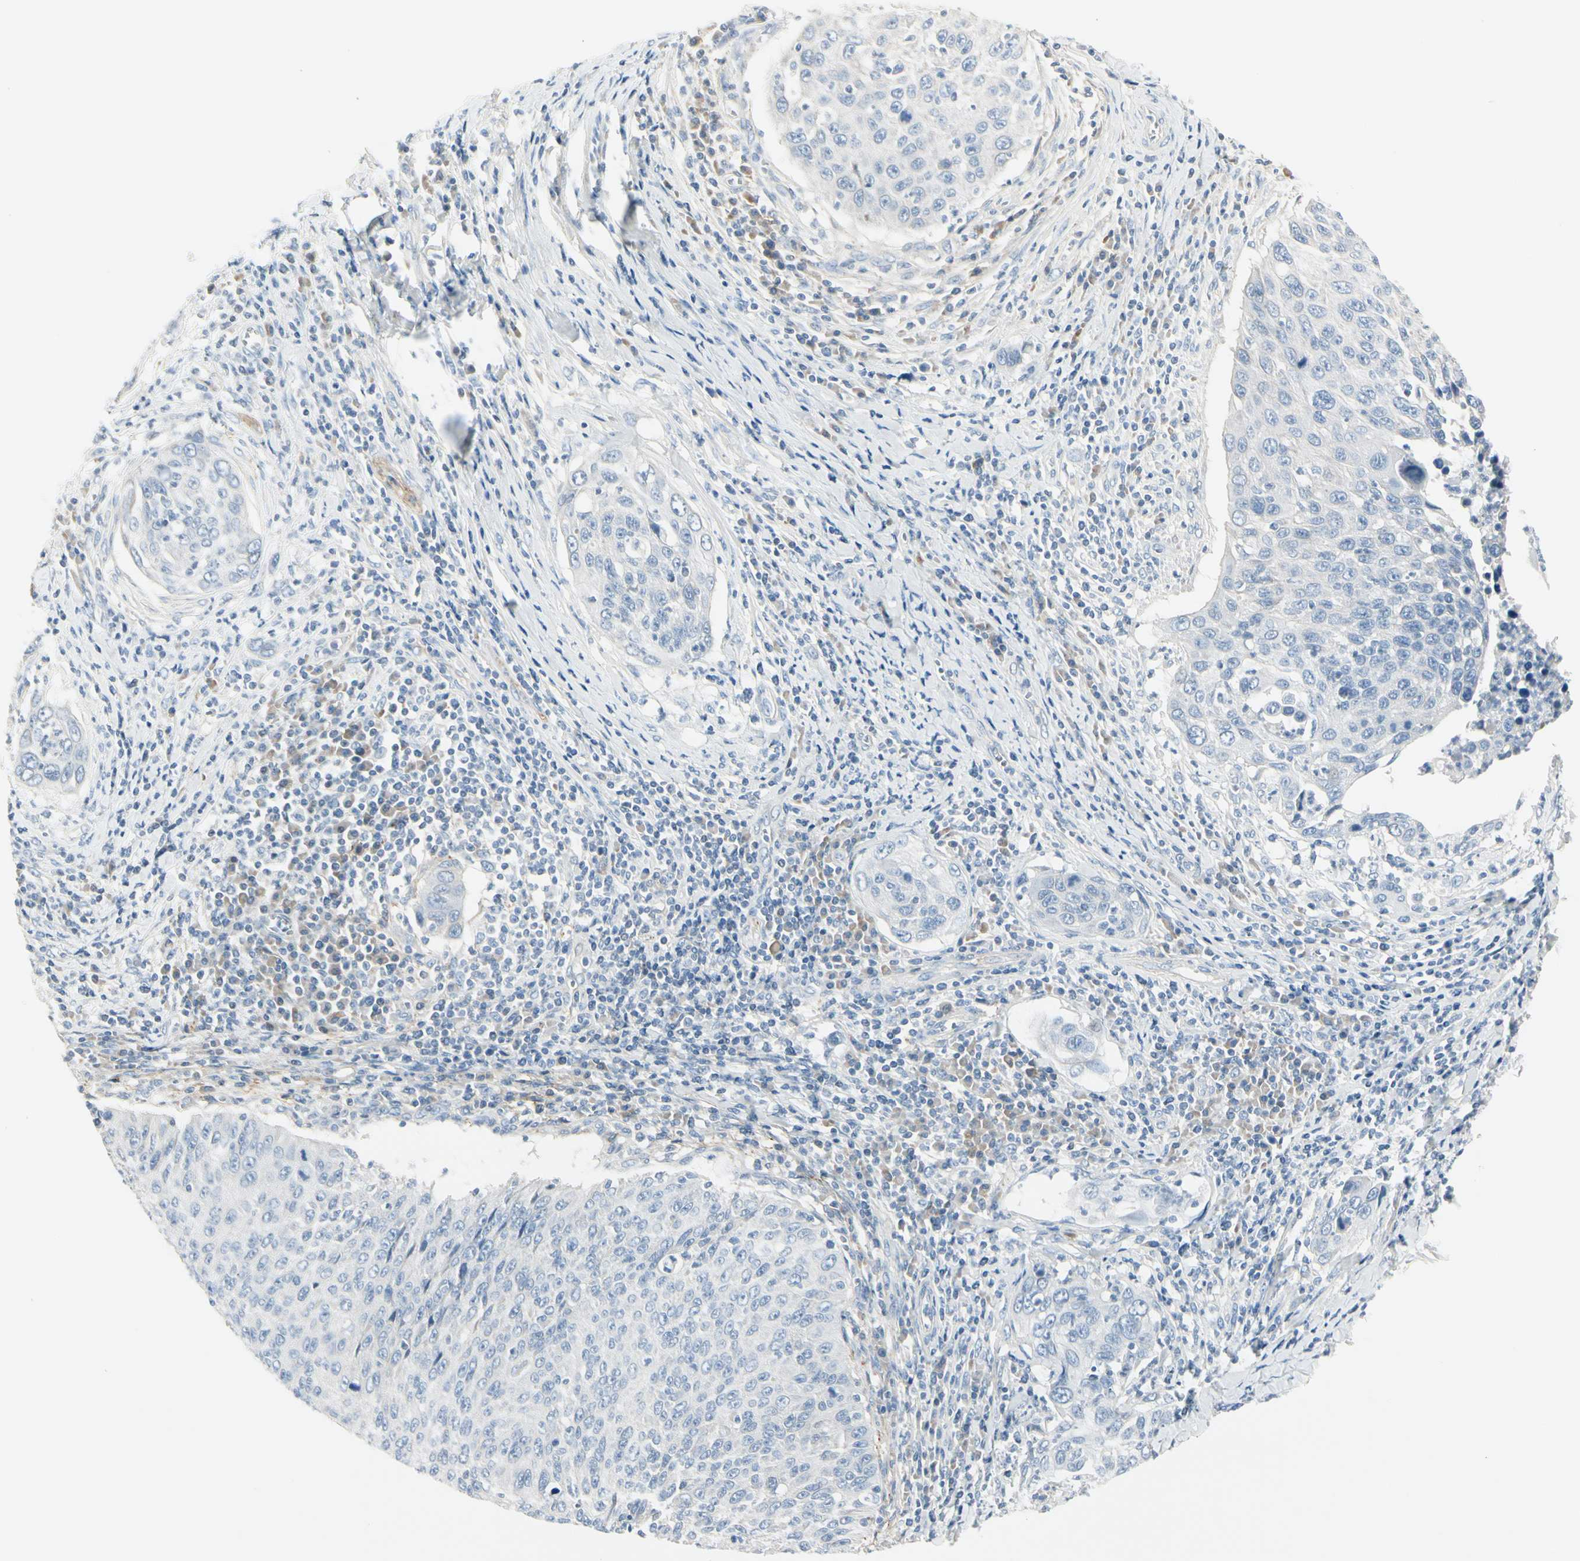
{"staining": {"intensity": "negative", "quantity": "none", "location": "none"}, "tissue": "cervical cancer", "cell_type": "Tumor cells", "image_type": "cancer", "snomed": [{"axis": "morphology", "description": "Squamous cell carcinoma, NOS"}, {"axis": "topography", "description": "Cervix"}], "caption": "Image shows no protein positivity in tumor cells of squamous cell carcinoma (cervical) tissue.", "gene": "CACNA2D1", "patient": {"sex": "female", "age": 53}}